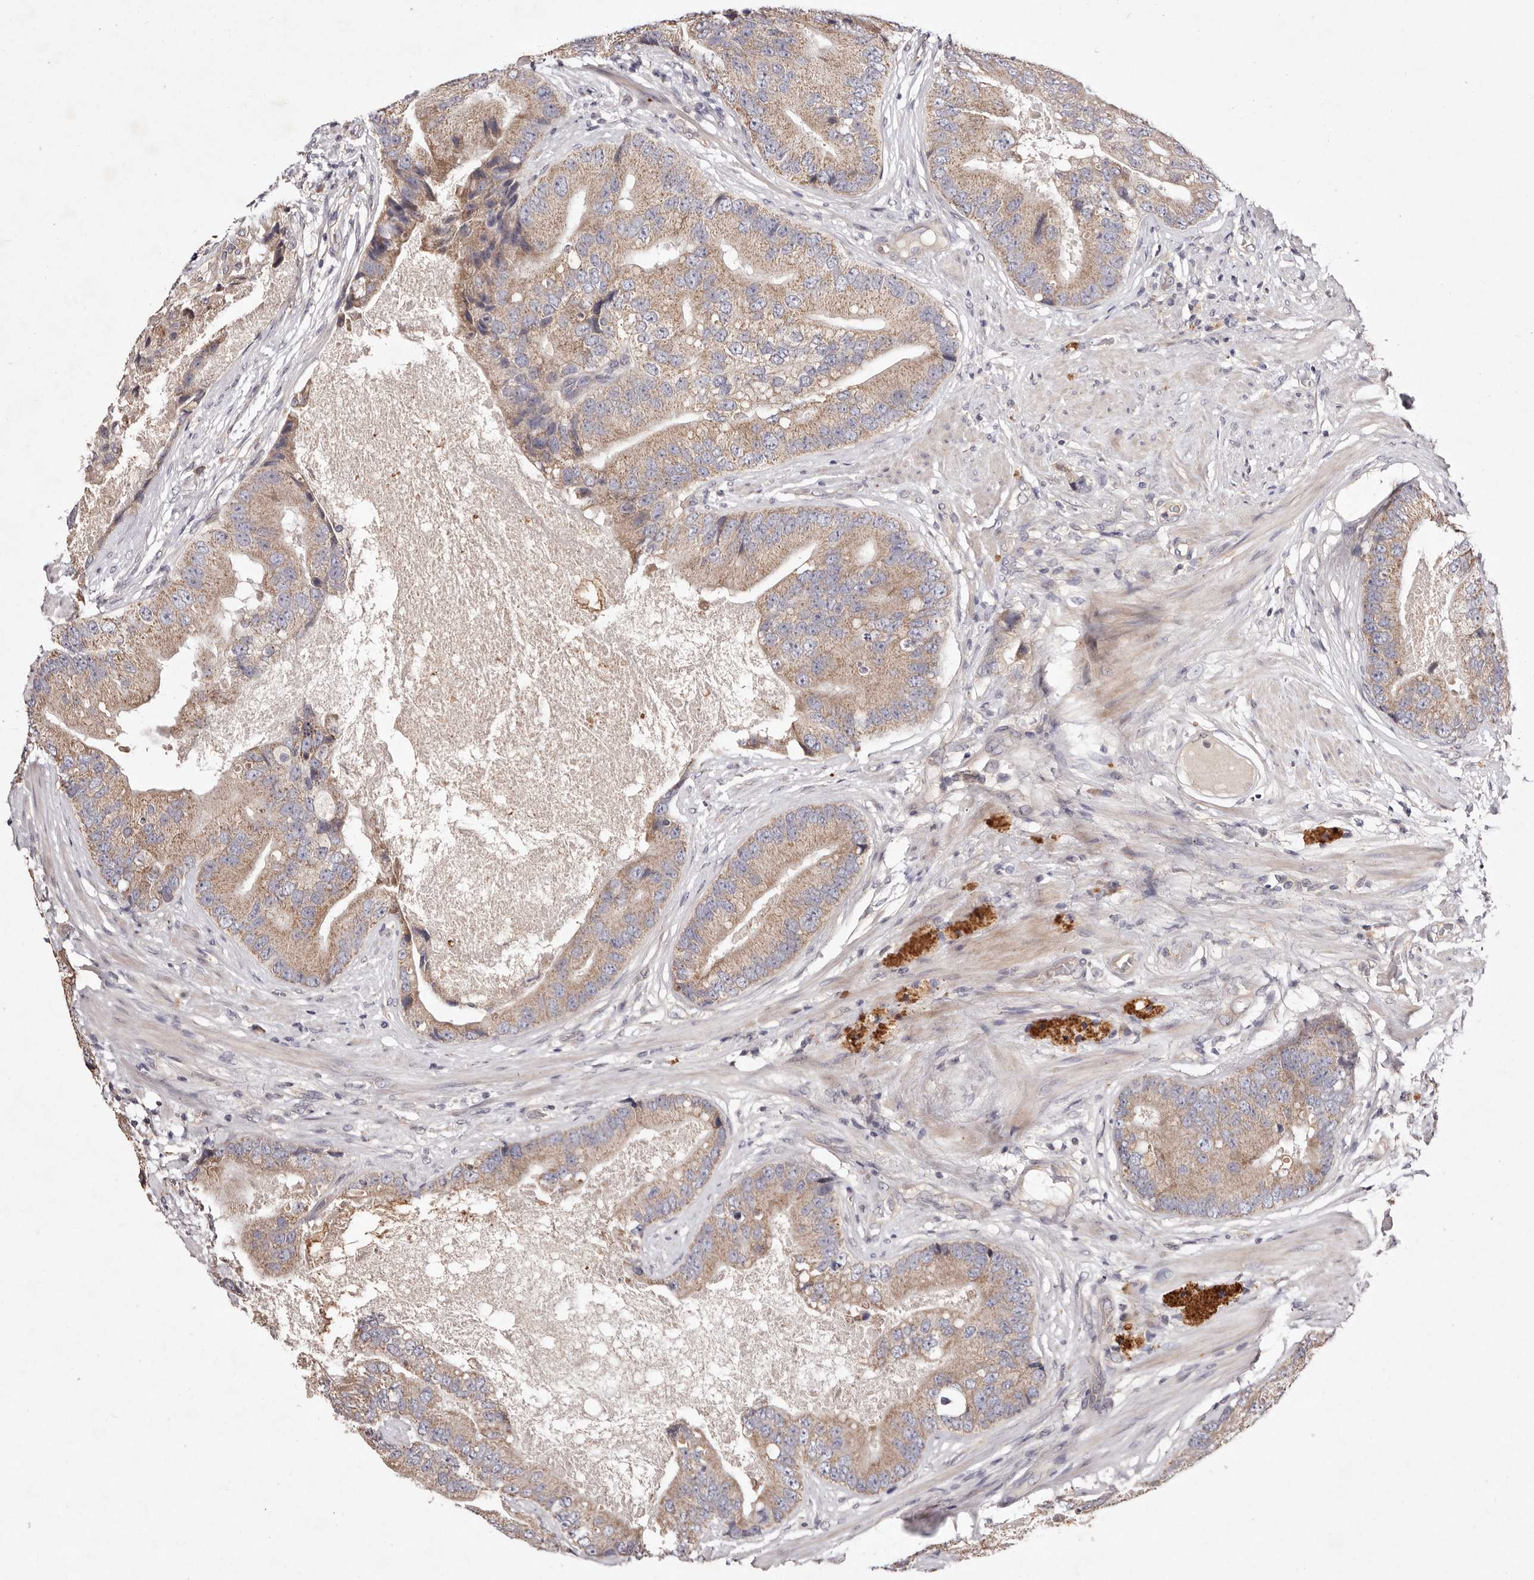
{"staining": {"intensity": "weak", "quantity": ">75%", "location": "cytoplasmic/membranous"}, "tissue": "prostate cancer", "cell_type": "Tumor cells", "image_type": "cancer", "snomed": [{"axis": "morphology", "description": "Adenocarcinoma, High grade"}, {"axis": "topography", "description": "Prostate"}], "caption": "Immunohistochemistry histopathology image of adenocarcinoma (high-grade) (prostate) stained for a protein (brown), which displays low levels of weak cytoplasmic/membranous positivity in approximately >75% of tumor cells.", "gene": "TSC2", "patient": {"sex": "male", "age": 70}}